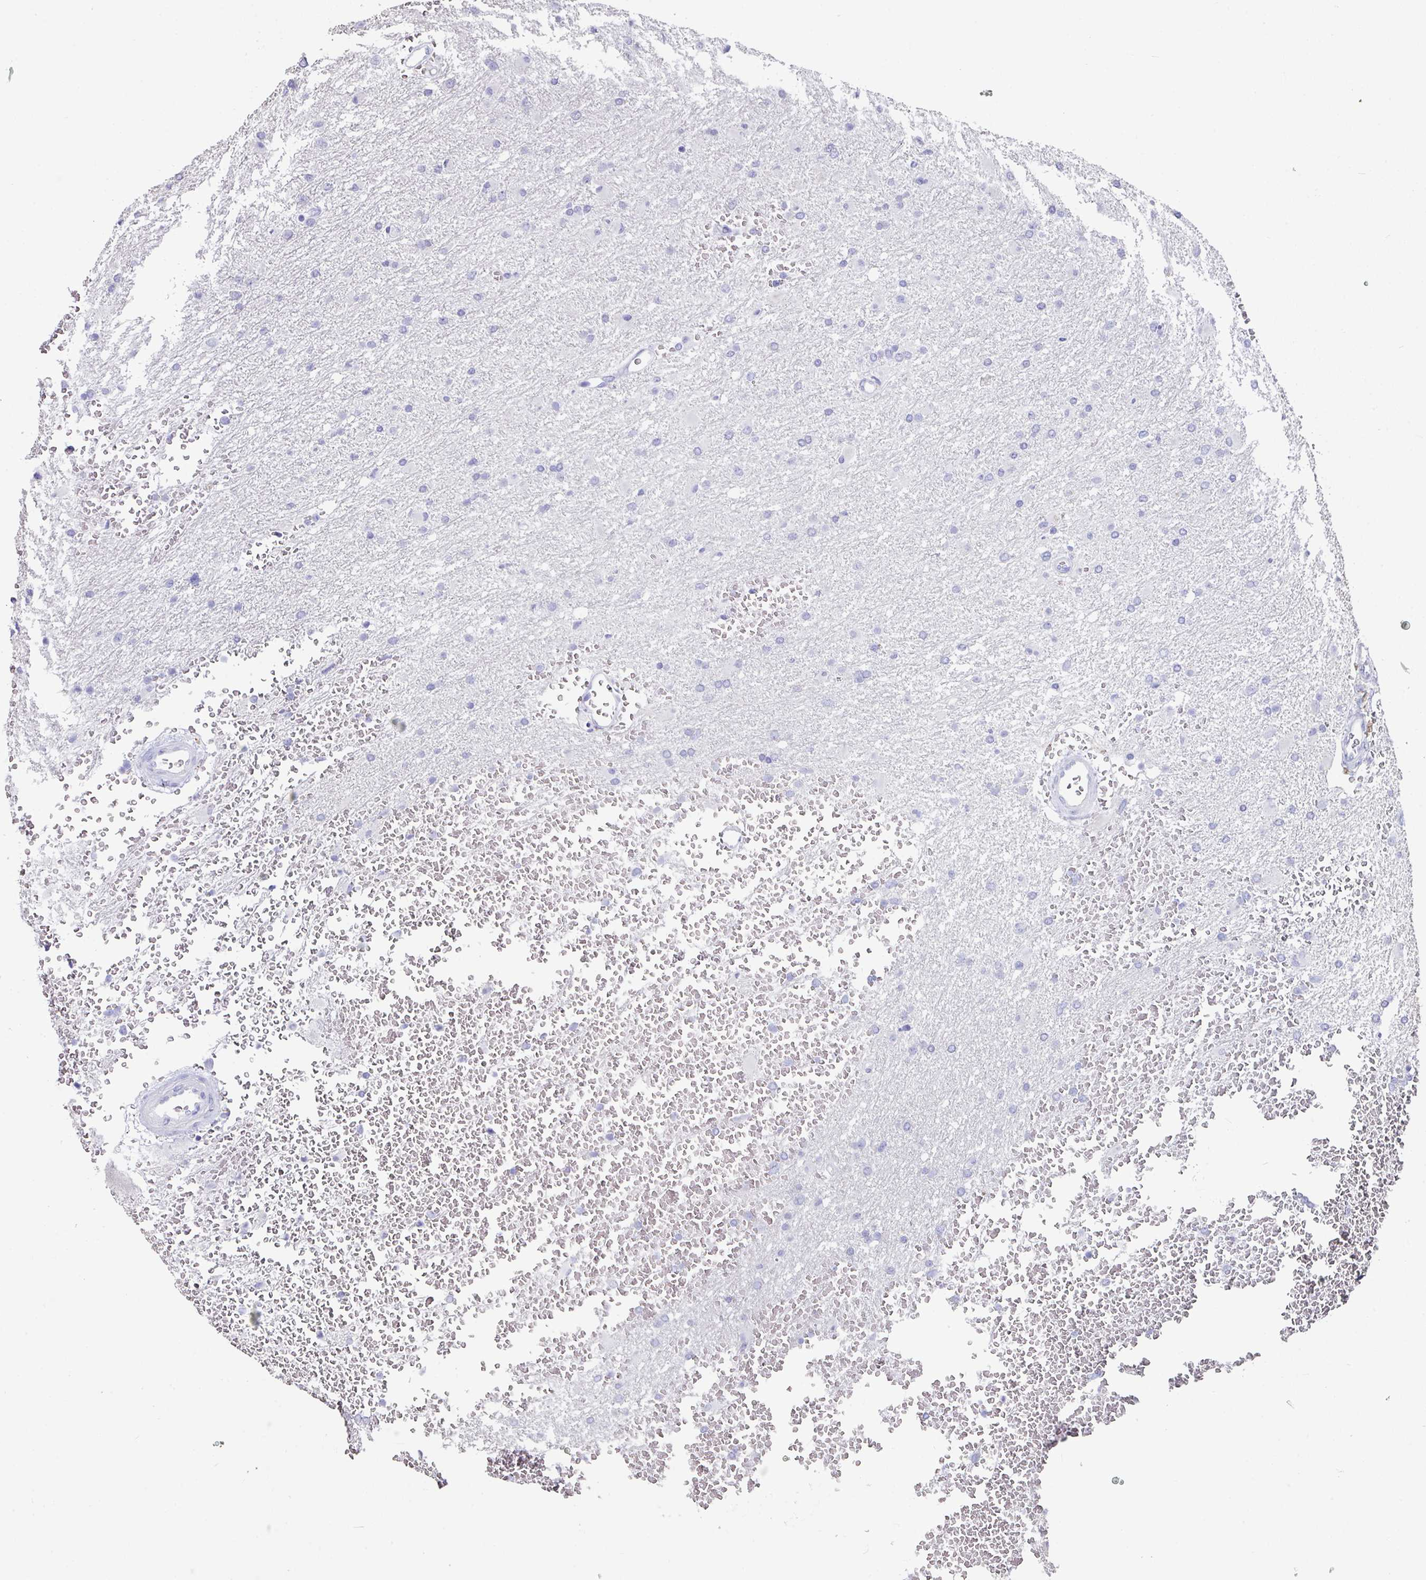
{"staining": {"intensity": "negative", "quantity": "none", "location": "none"}, "tissue": "glioma", "cell_type": "Tumor cells", "image_type": "cancer", "snomed": [{"axis": "morphology", "description": "Glioma, malignant, High grade"}, {"axis": "topography", "description": "Cerebral cortex"}], "caption": "Immunohistochemistry (IHC) micrograph of neoplastic tissue: high-grade glioma (malignant) stained with DAB reveals no significant protein expression in tumor cells.", "gene": "CPVL", "patient": {"sex": "female", "age": 36}}